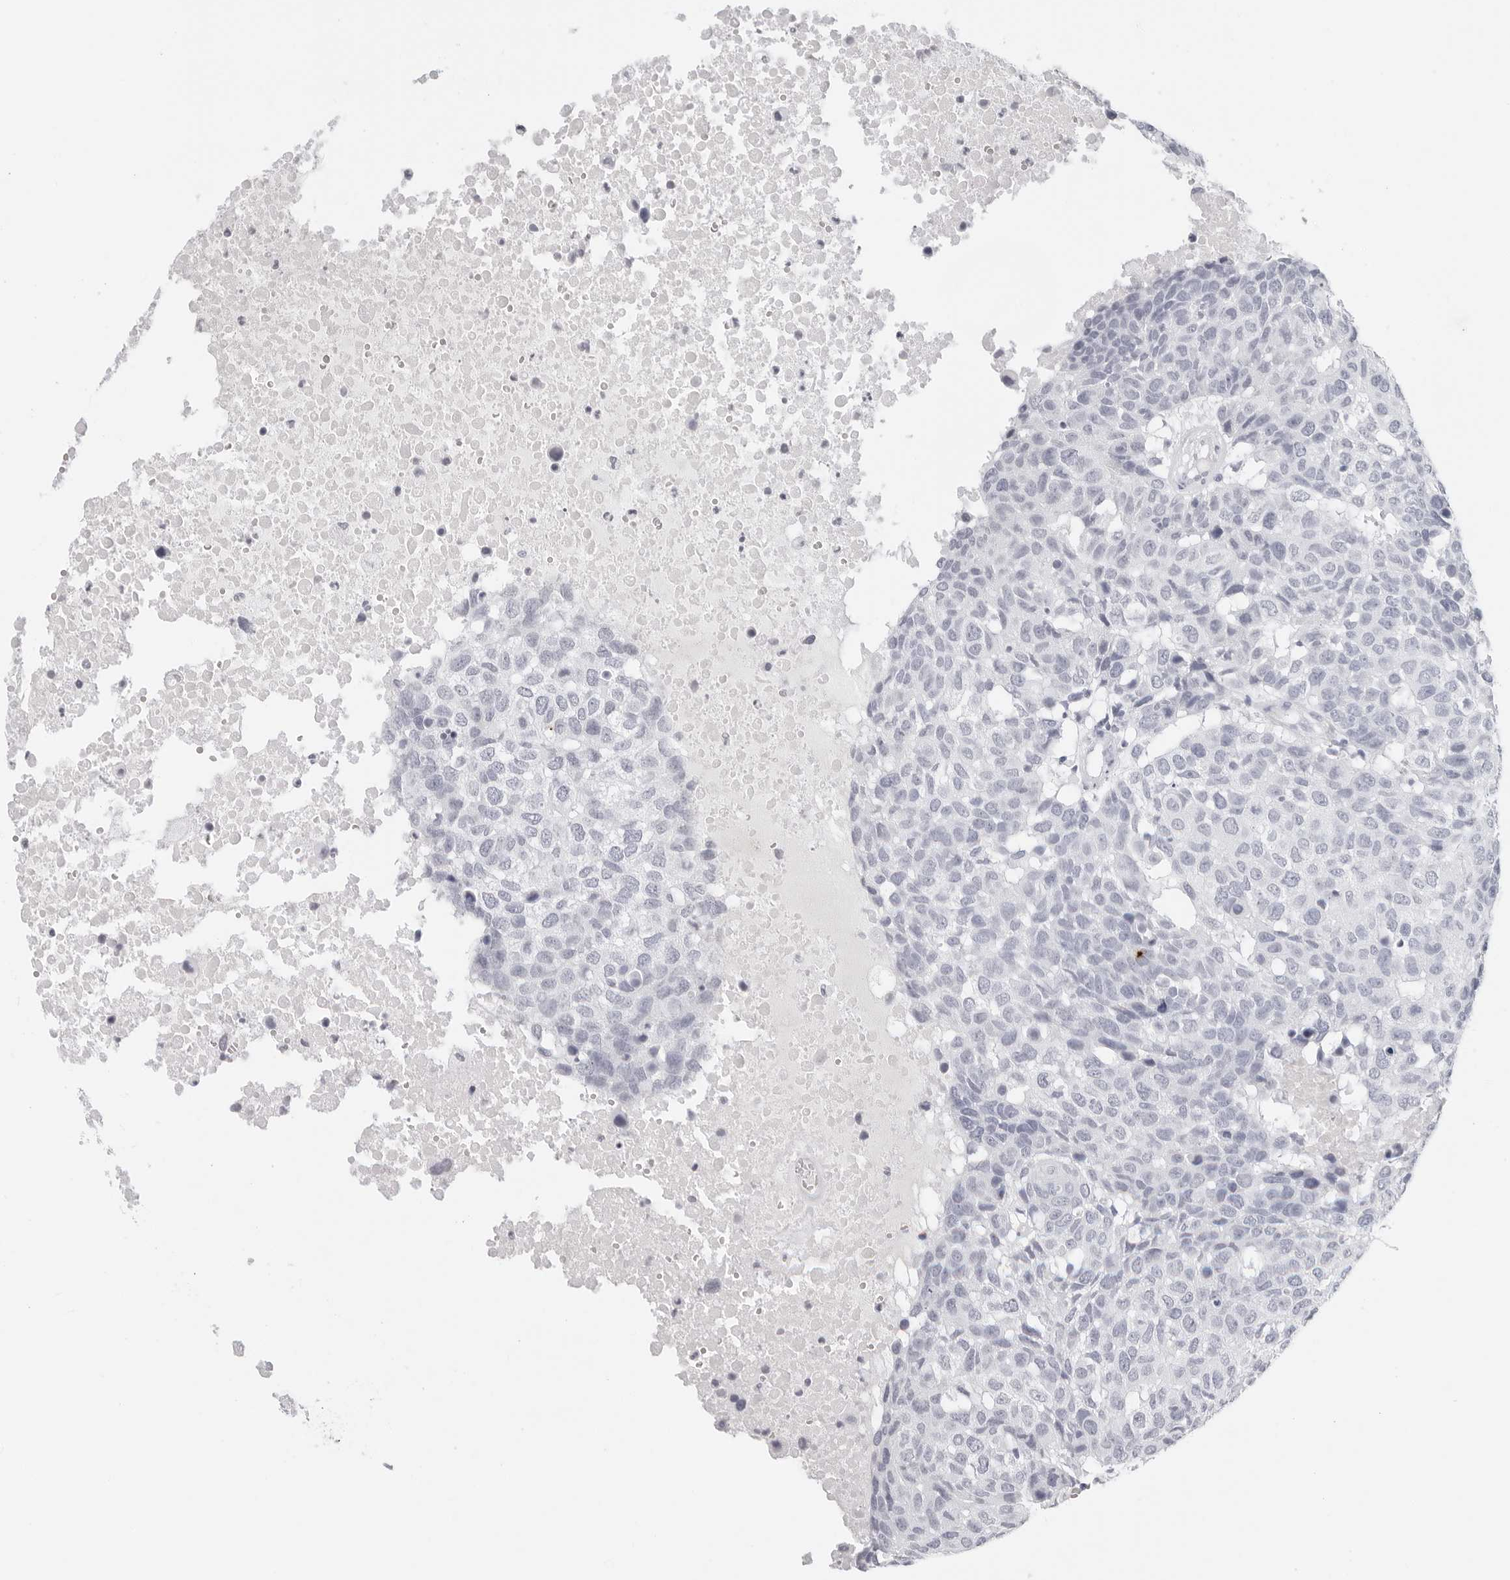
{"staining": {"intensity": "negative", "quantity": "none", "location": "none"}, "tissue": "head and neck cancer", "cell_type": "Tumor cells", "image_type": "cancer", "snomed": [{"axis": "morphology", "description": "Squamous cell carcinoma, NOS"}, {"axis": "topography", "description": "Head-Neck"}], "caption": "Immunohistochemistry image of neoplastic tissue: human squamous cell carcinoma (head and neck) stained with DAB demonstrates no significant protein expression in tumor cells.", "gene": "CST5", "patient": {"sex": "male", "age": 66}}